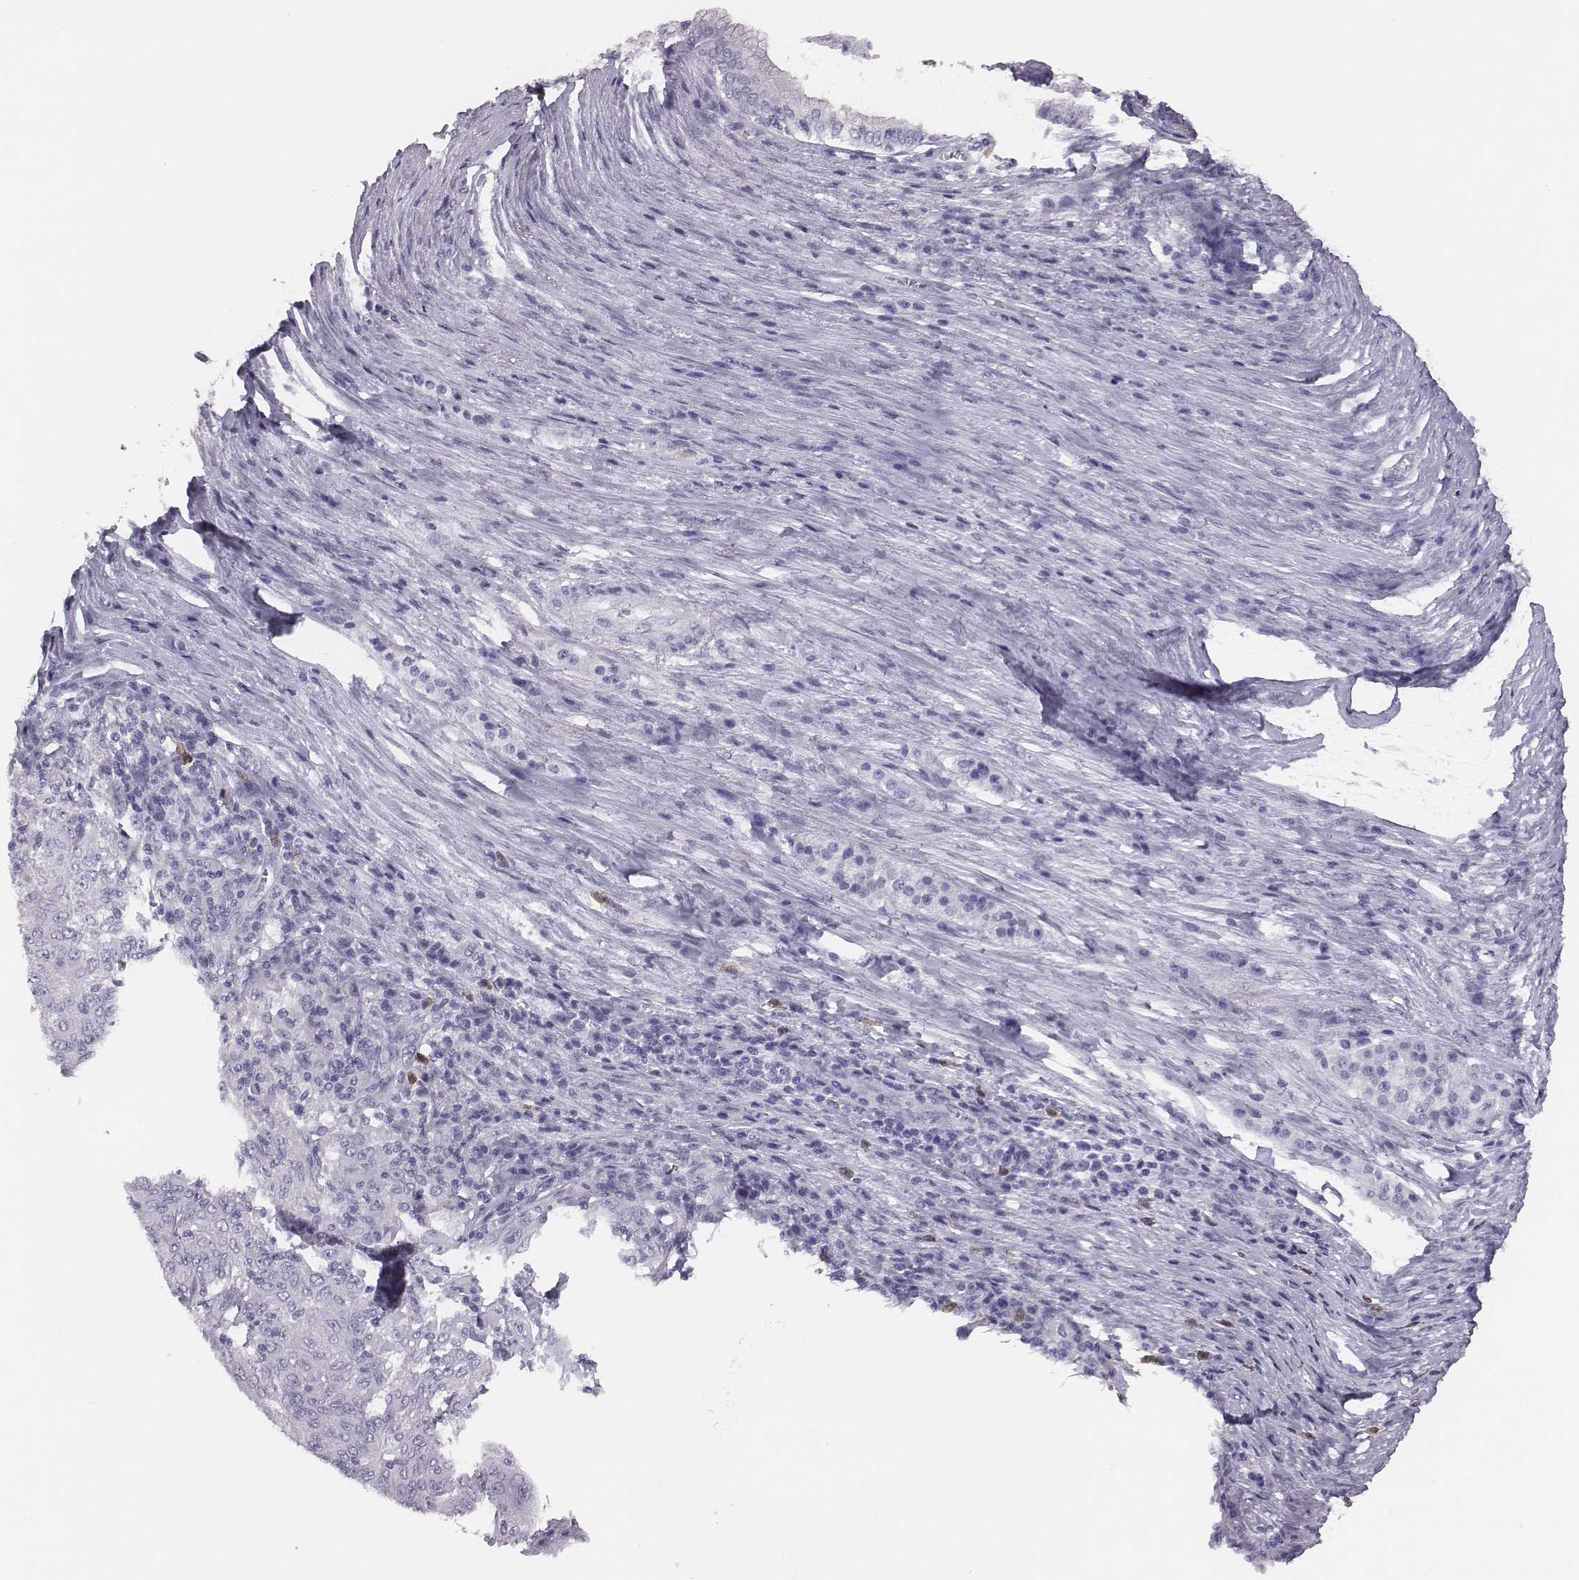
{"staining": {"intensity": "negative", "quantity": "none", "location": "none"}, "tissue": "pancreatic cancer", "cell_type": "Tumor cells", "image_type": "cancer", "snomed": [{"axis": "morphology", "description": "Adenocarcinoma, NOS"}, {"axis": "topography", "description": "Pancreas"}], "caption": "Tumor cells show no significant staining in pancreatic cancer.", "gene": "ACOD1", "patient": {"sex": "male", "age": 63}}